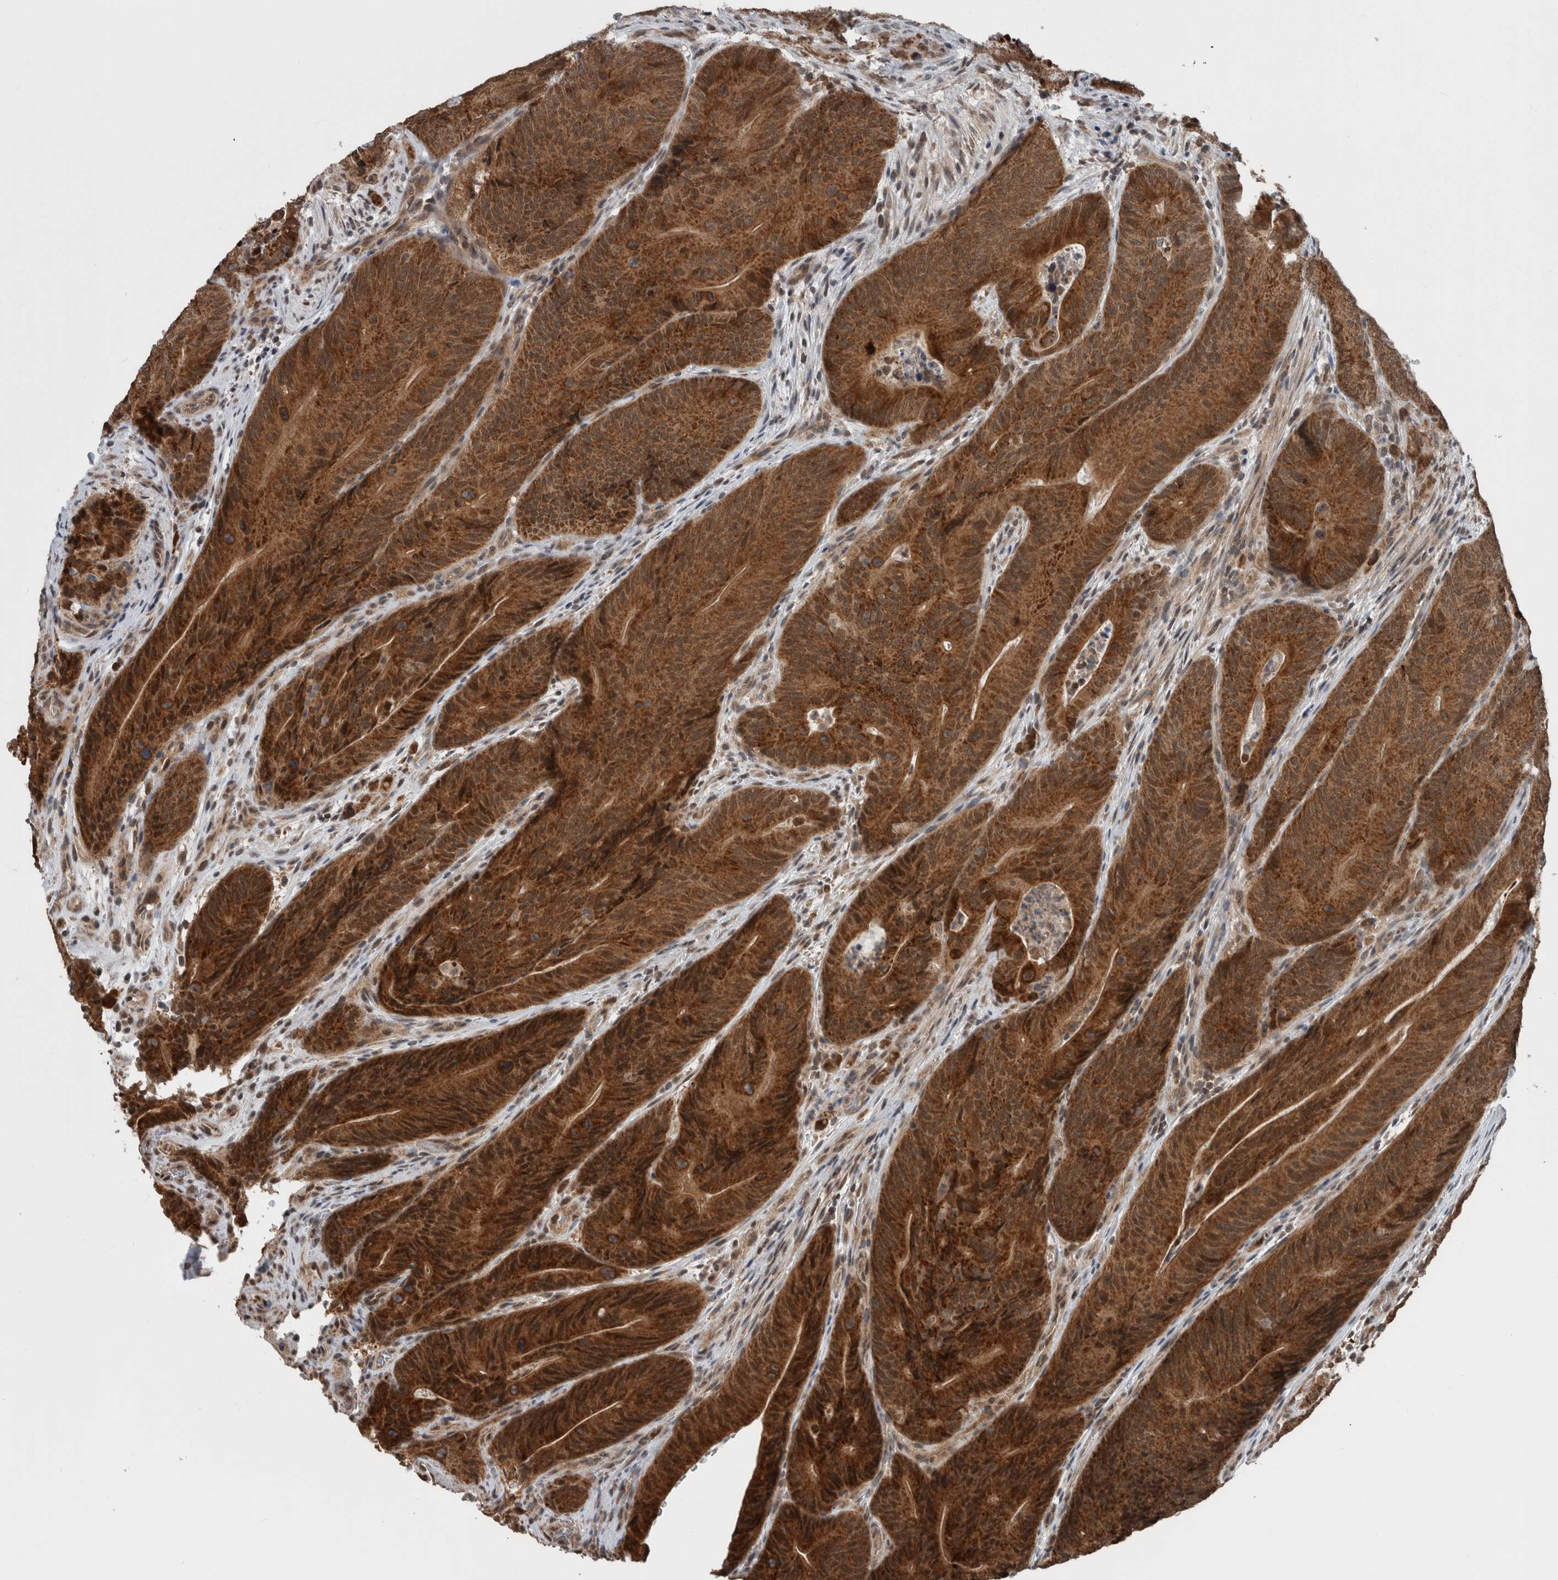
{"staining": {"intensity": "strong", "quantity": ">75%", "location": "cytoplasmic/membranous"}, "tissue": "colorectal cancer", "cell_type": "Tumor cells", "image_type": "cancer", "snomed": [{"axis": "morphology", "description": "Normal tissue, NOS"}, {"axis": "topography", "description": "Colon"}], "caption": "Immunohistochemical staining of colorectal cancer demonstrates high levels of strong cytoplasmic/membranous protein expression in about >75% of tumor cells.", "gene": "ENY2", "patient": {"sex": "female", "age": 82}}